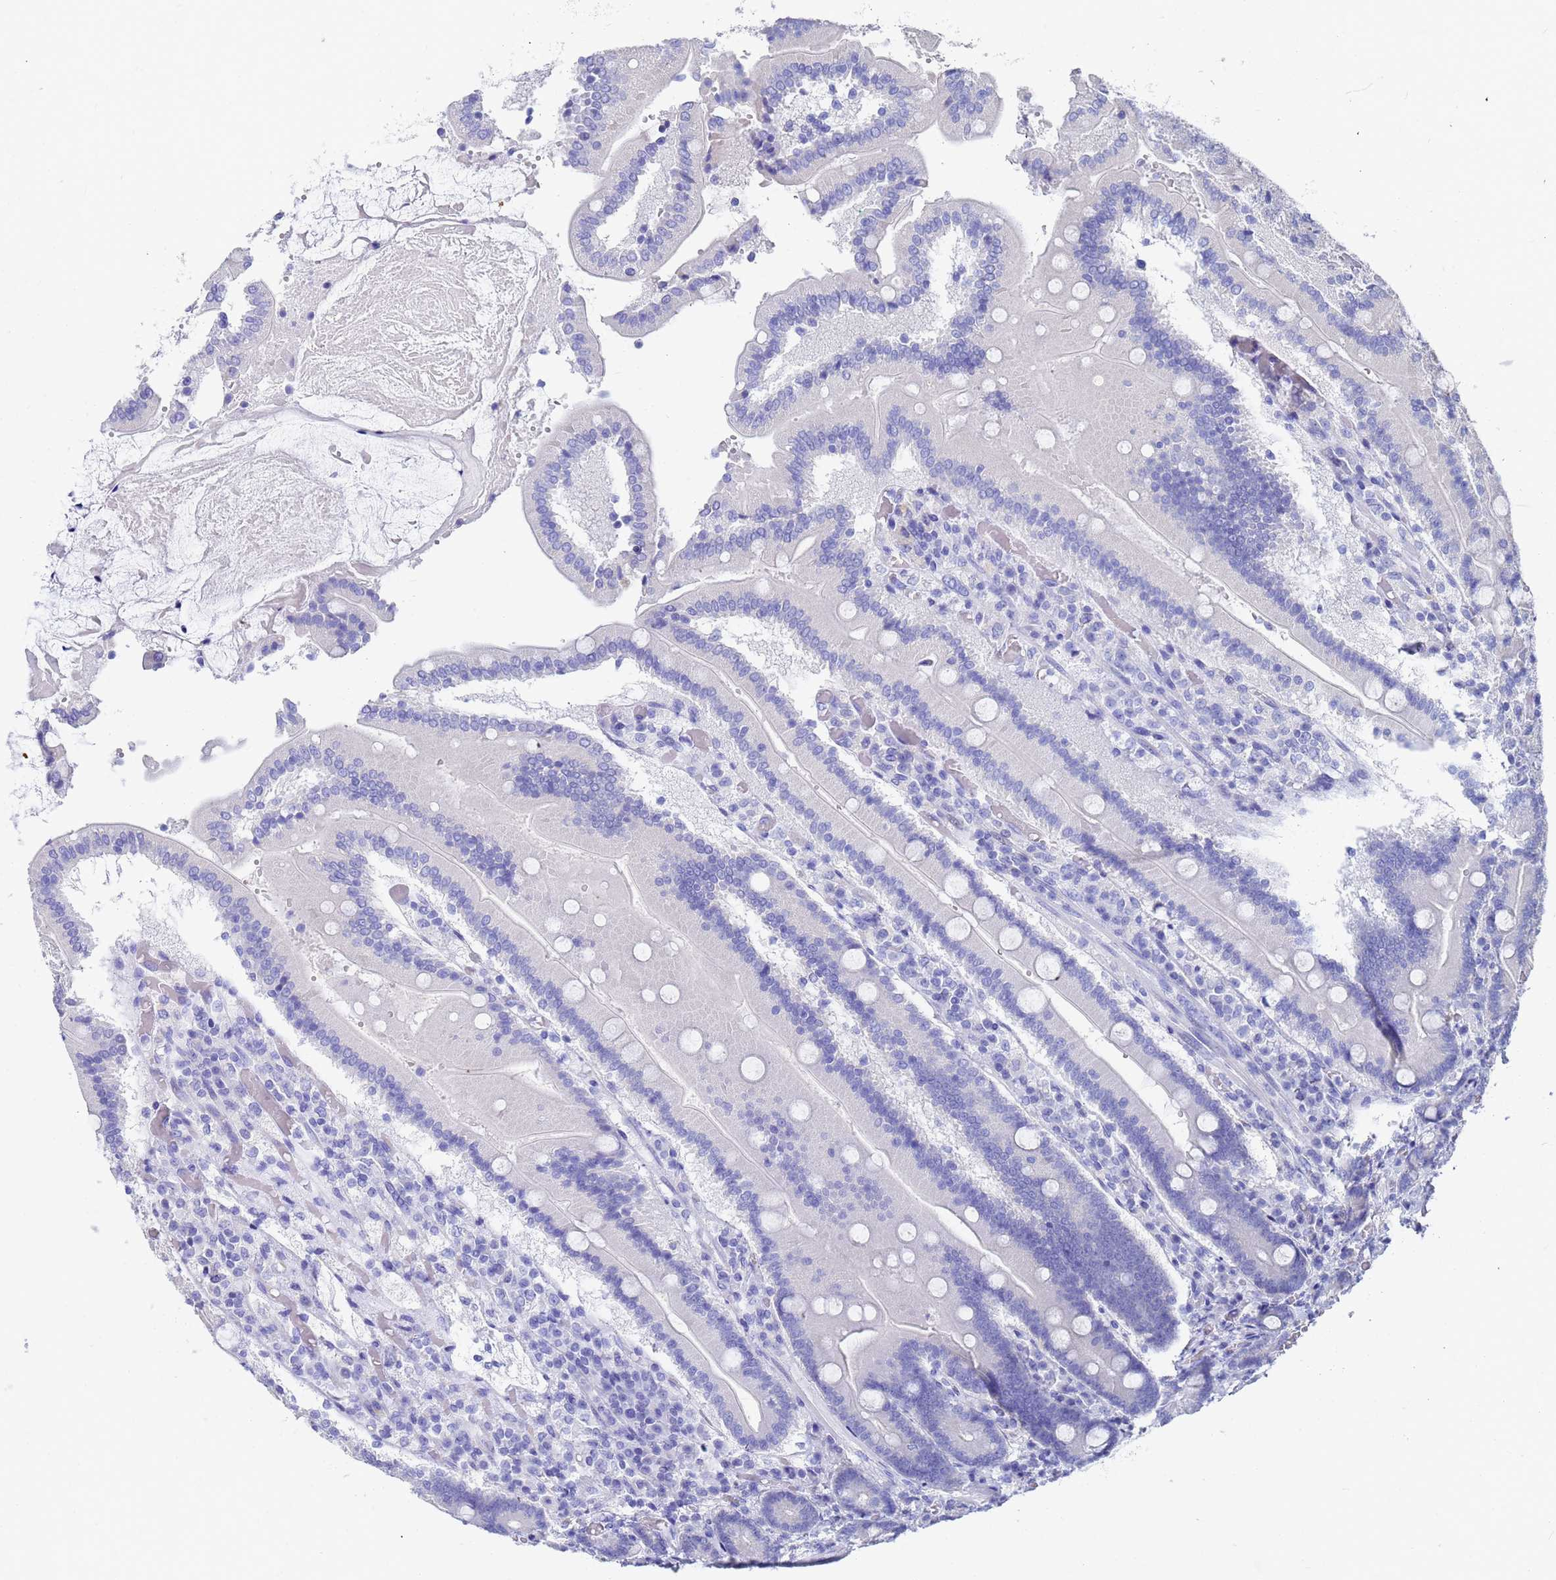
{"staining": {"intensity": "negative", "quantity": "none", "location": "none"}, "tissue": "duodenum", "cell_type": "Glandular cells", "image_type": "normal", "snomed": [{"axis": "morphology", "description": "Normal tissue, NOS"}, {"axis": "topography", "description": "Duodenum"}], "caption": "This is an IHC micrograph of unremarkable duodenum. There is no staining in glandular cells.", "gene": "C2orf72", "patient": {"sex": "female", "age": 62}}